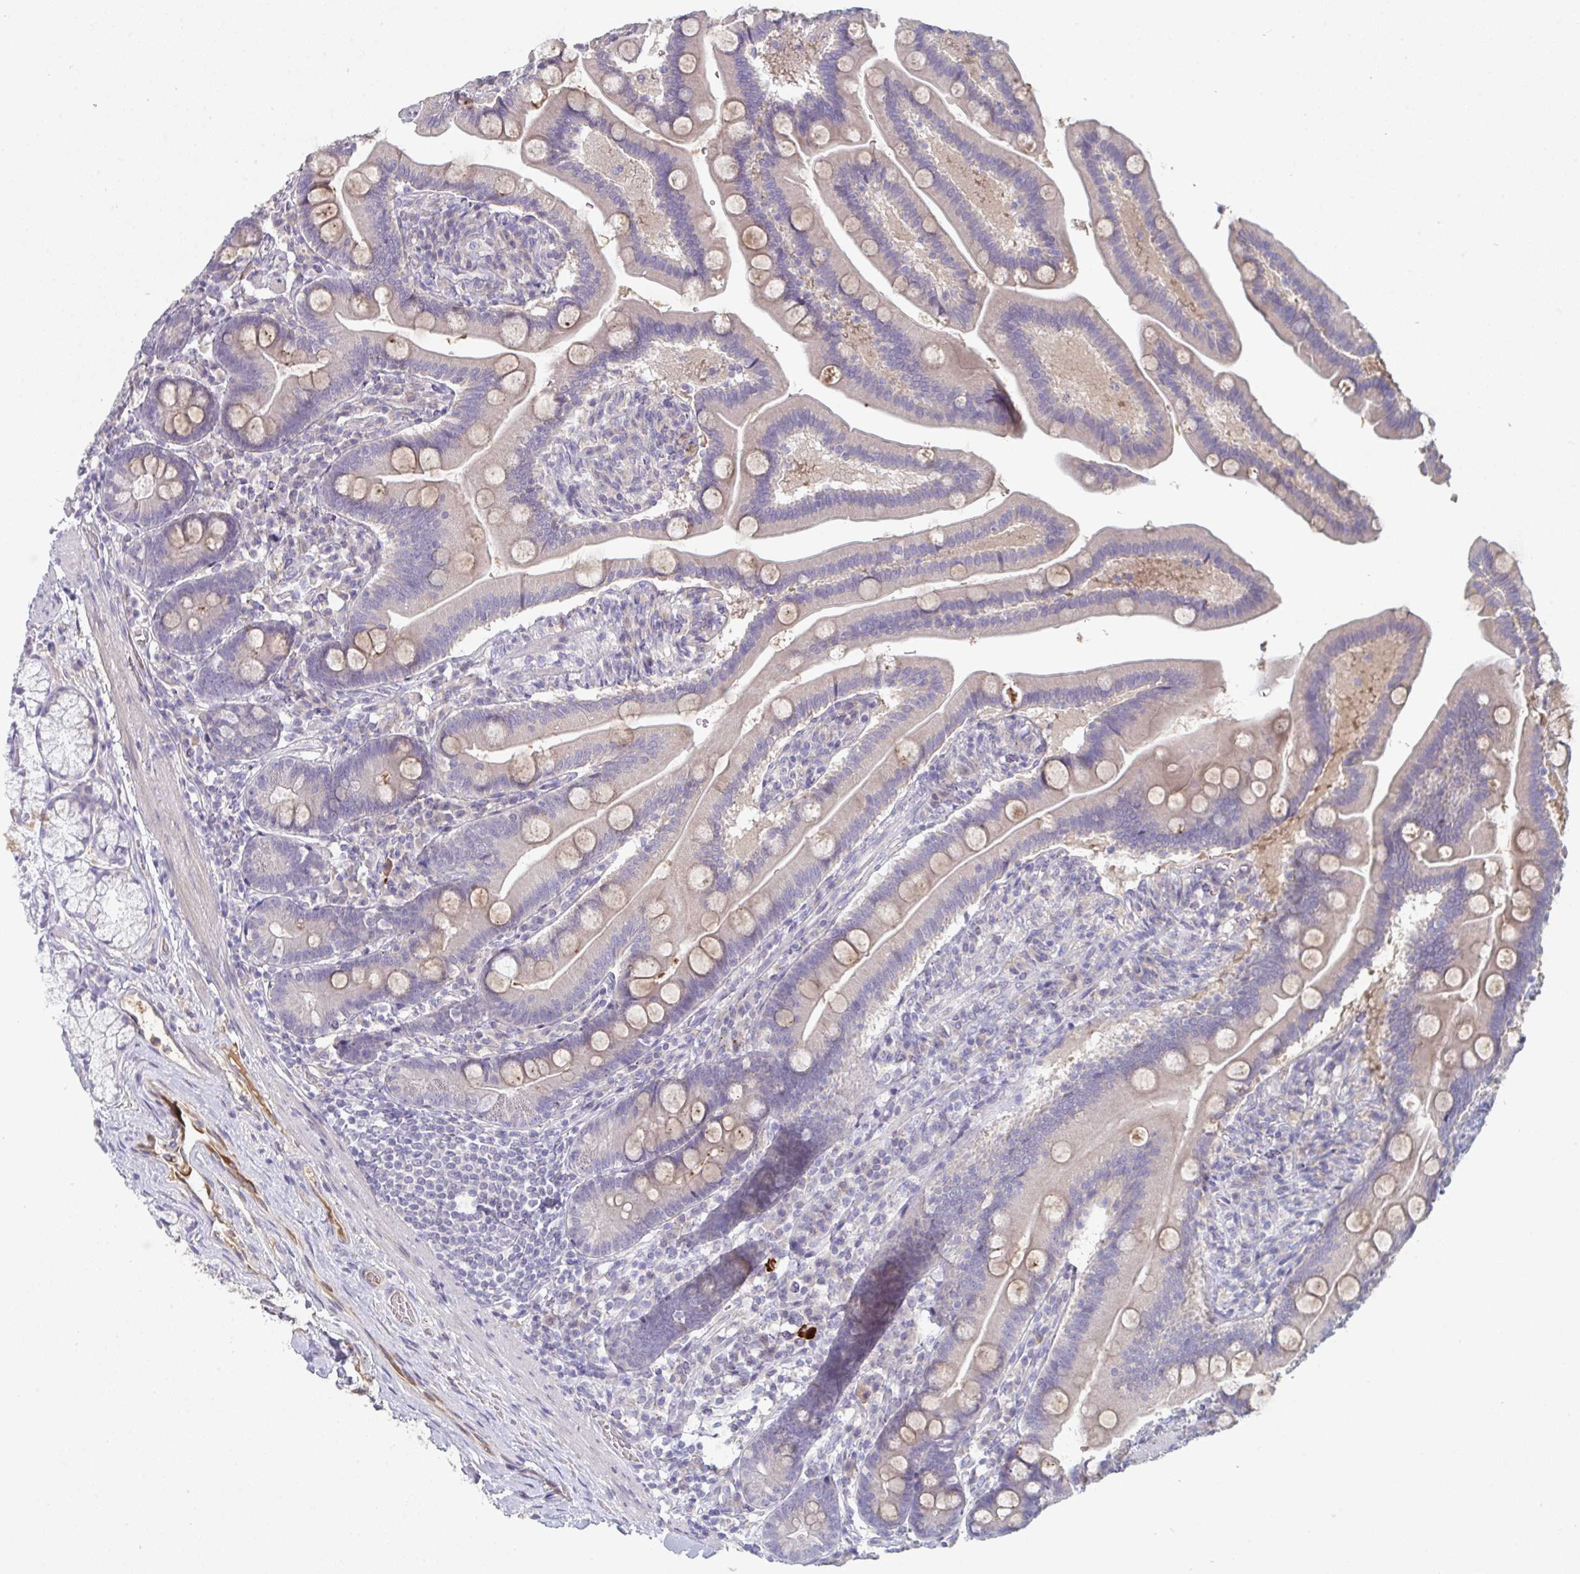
{"staining": {"intensity": "weak", "quantity": "<25%", "location": "cytoplasmic/membranous"}, "tissue": "duodenum", "cell_type": "Glandular cells", "image_type": "normal", "snomed": [{"axis": "morphology", "description": "Normal tissue, NOS"}, {"axis": "topography", "description": "Duodenum"}], "caption": "This is an immunohistochemistry (IHC) histopathology image of normal human duodenum. There is no staining in glandular cells.", "gene": "HGFAC", "patient": {"sex": "female", "age": 67}}